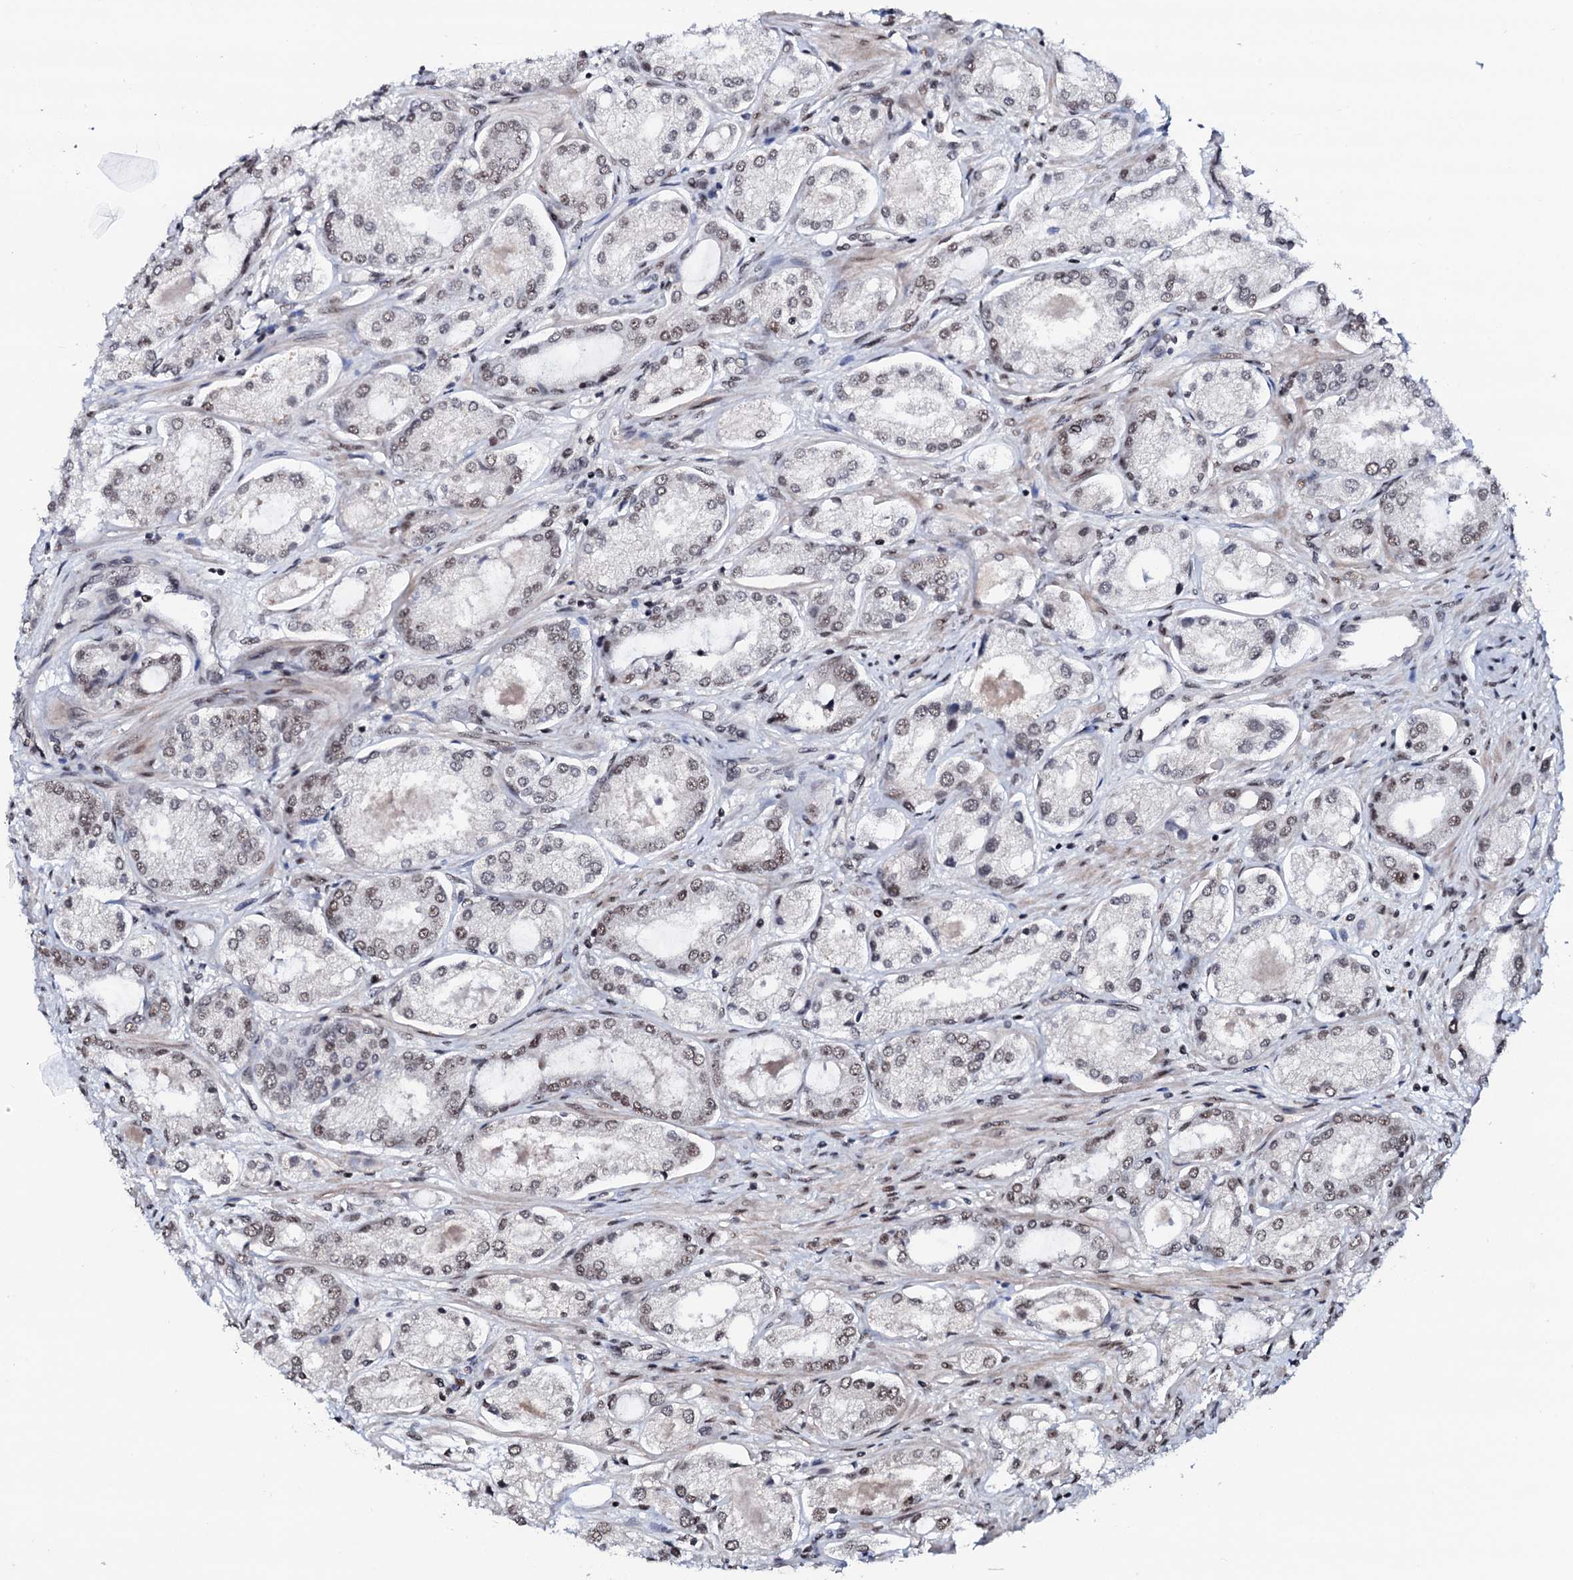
{"staining": {"intensity": "weak", "quantity": "25%-75%", "location": "nuclear"}, "tissue": "prostate cancer", "cell_type": "Tumor cells", "image_type": "cancer", "snomed": [{"axis": "morphology", "description": "Adenocarcinoma, Low grade"}, {"axis": "topography", "description": "Prostate"}], "caption": "Weak nuclear expression for a protein is identified in about 25%-75% of tumor cells of prostate cancer using immunohistochemistry (IHC).", "gene": "PRPF18", "patient": {"sex": "male", "age": 68}}